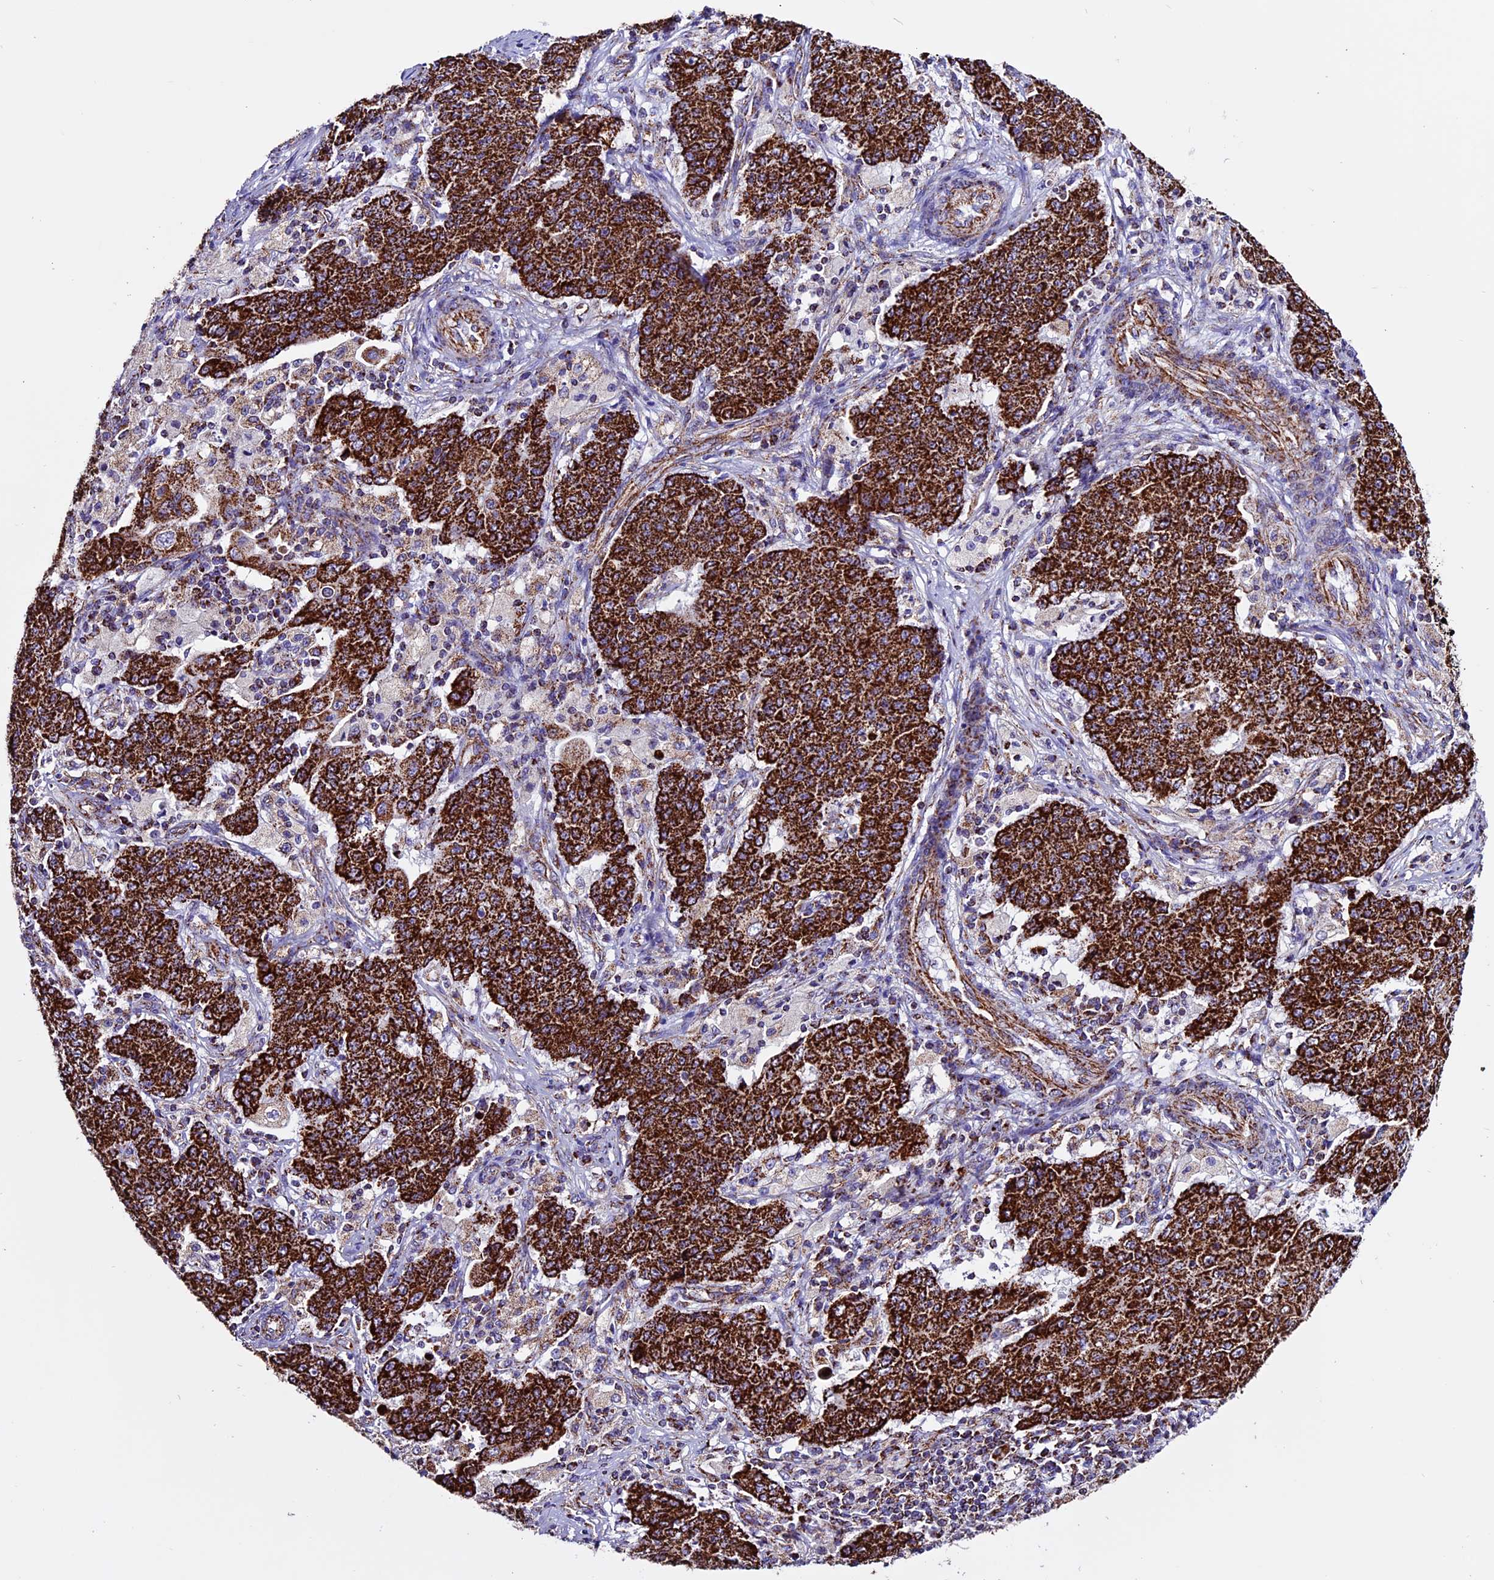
{"staining": {"intensity": "strong", "quantity": ">75%", "location": "cytoplasmic/membranous"}, "tissue": "ovarian cancer", "cell_type": "Tumor cells", "image_type": "cancer", "snomed": [{"axis": "morphology", "description": "Carcinoma, endometroid"}, {"axis": "topography", "description": "Ovary"}], "caption": "This is a histology image of immunohistochemistry staining of endometroid carcinoma (ovarian), which shows strong staining in the cytoplasmic/membranous of tumor cells.", "gene": "CX3CL1", "patient": {"sex": "female", "age": 42}}